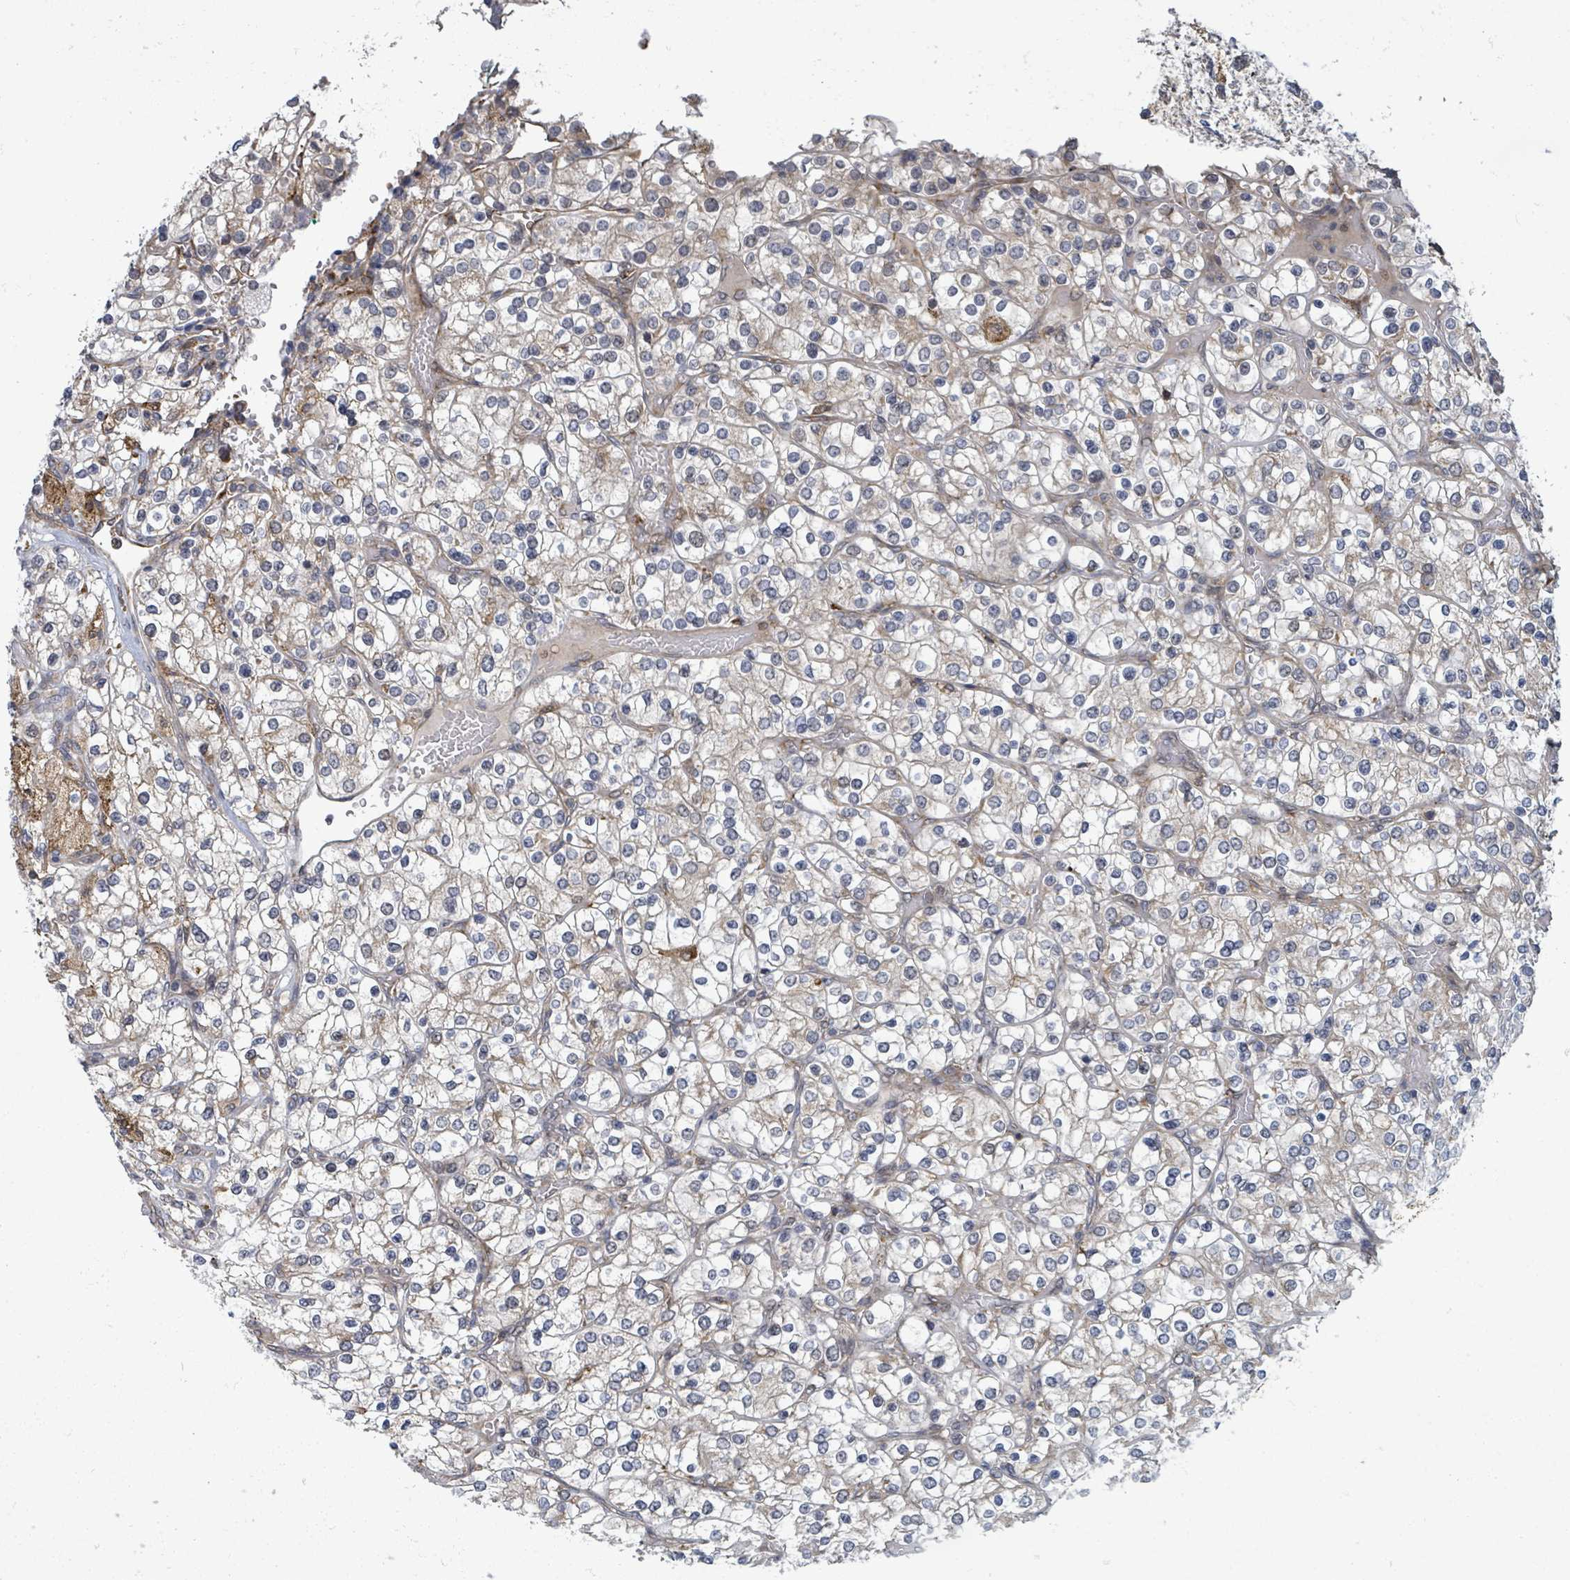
{"staining": {"intensity": "weak", "quantity": "25%-75%", "location": "cytoplasmic/membranous"}, "tissue": "renal cancer", "cell_type": "Tumor cells", "image_type": "cancer", "snomed": [{"axis": "morphology", "description": "Adenocarcinoma, NOS"}, {"axis": "topography", "description": "Kidney"}], "caption": "Immunohistochemical staining of renal adenocarcinoma shows low levels of weak cytoplasmic/membranous positivity in approximately 25%-75% of tumor cells.", "gene": "SHROOM2", "patient": {"sex": "male", "age": 80}}